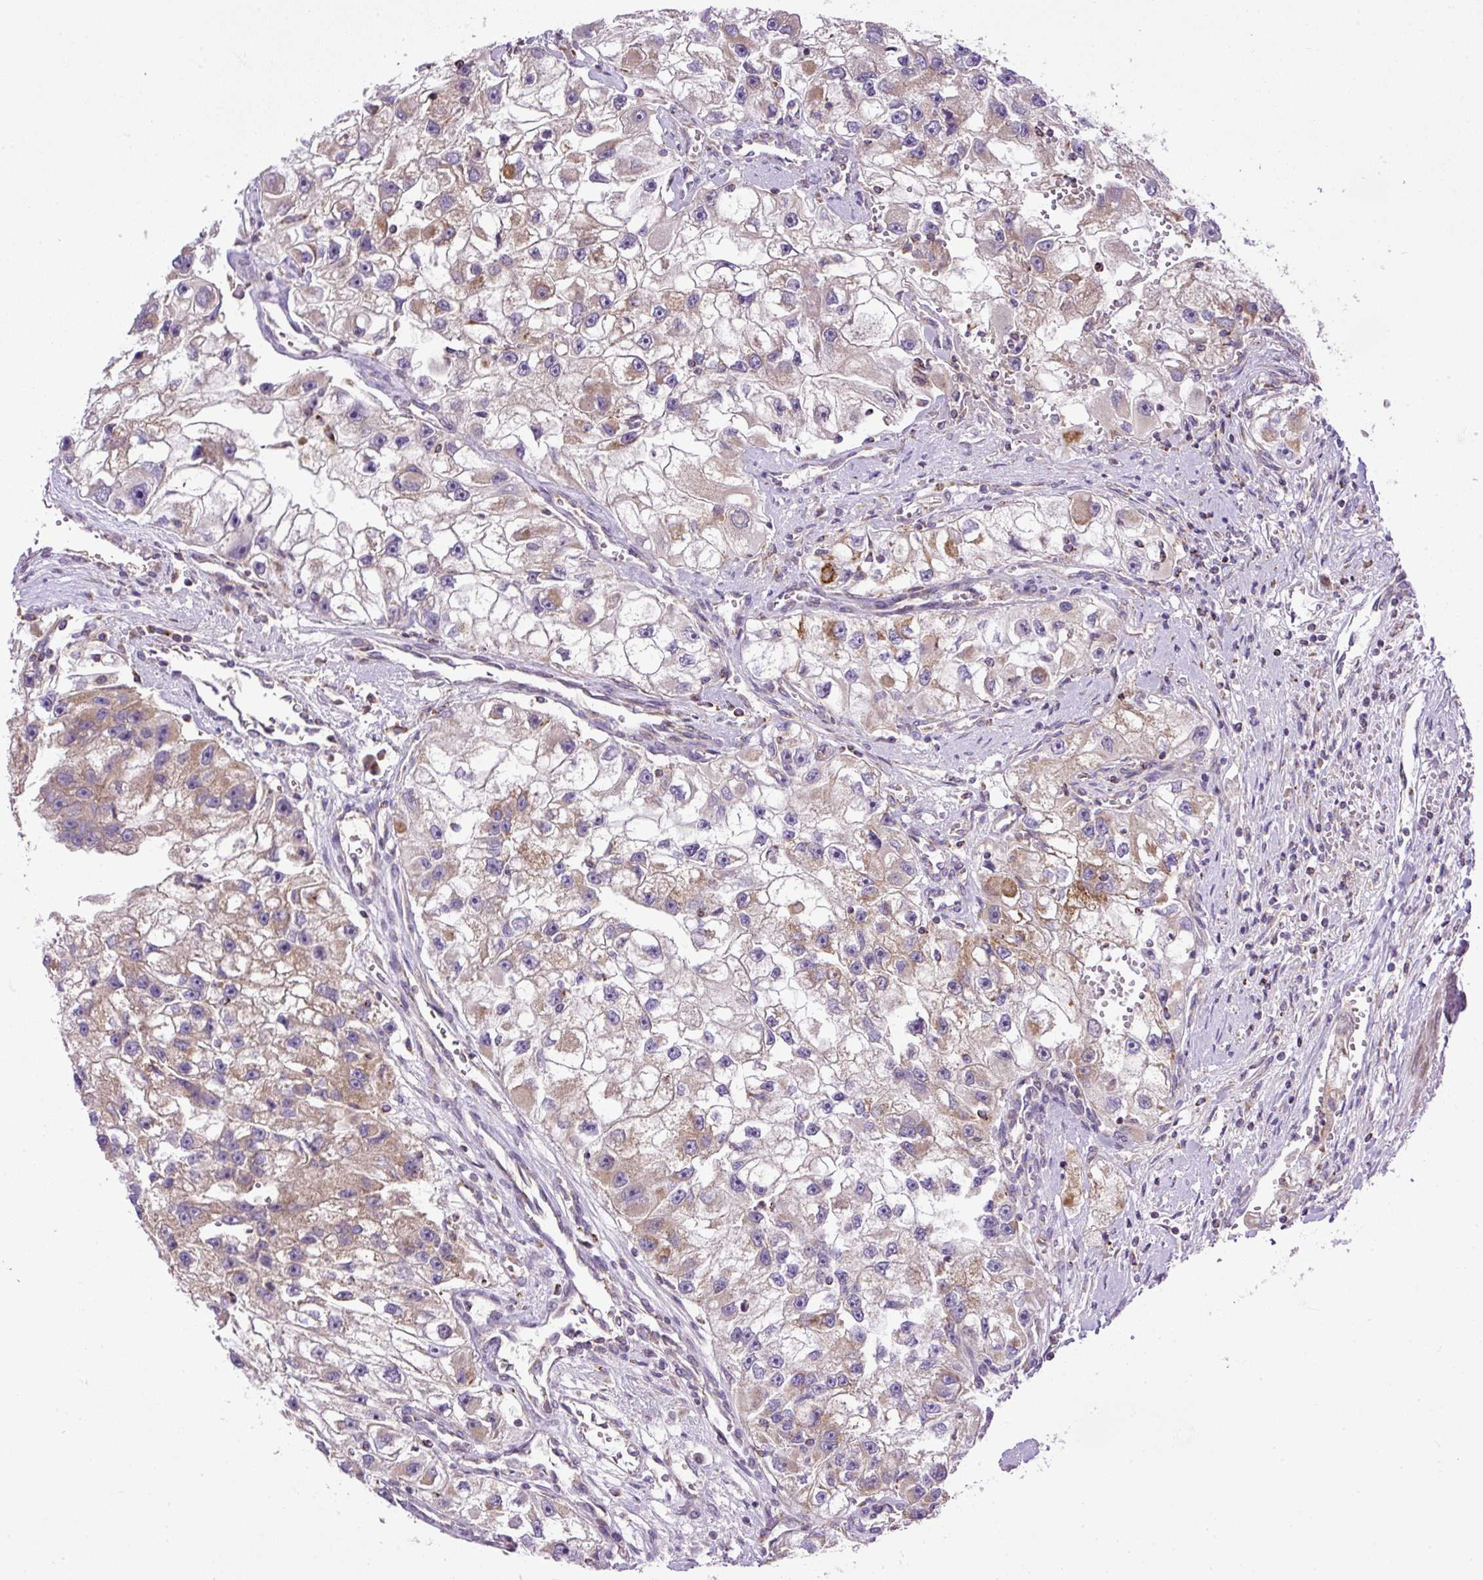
{"staining": {"intensity": "moderate", "quantity": "25%-75%", "location": "cytoplasmic/membranous"}, "tissue": "renal cancer", "cell_type": "Tumor cells", "image_type": "cancer", "snomed": [{"axis": "morphology", "description": "Adenocarcinoma, NOS"}, {"axis": "topography", "description": "Kidney"}], "caption": "Immunohistochemistry (IHC) (DAB (3,3'-diaminobenzidine)) staining of human renal cancer (adenocarcinoma) exhibits moderate cytoplasmic/membranous protein staining in approximately 25%-75% of tumor cells. The staining was performed using DAB (3,3'-diaminobenzidine), with brown indicating positive protein expression. Nuclei are stained blue with hematoxylin.", "gene": "ZNF547", "patient": {"sex": "male", "age": 63}}